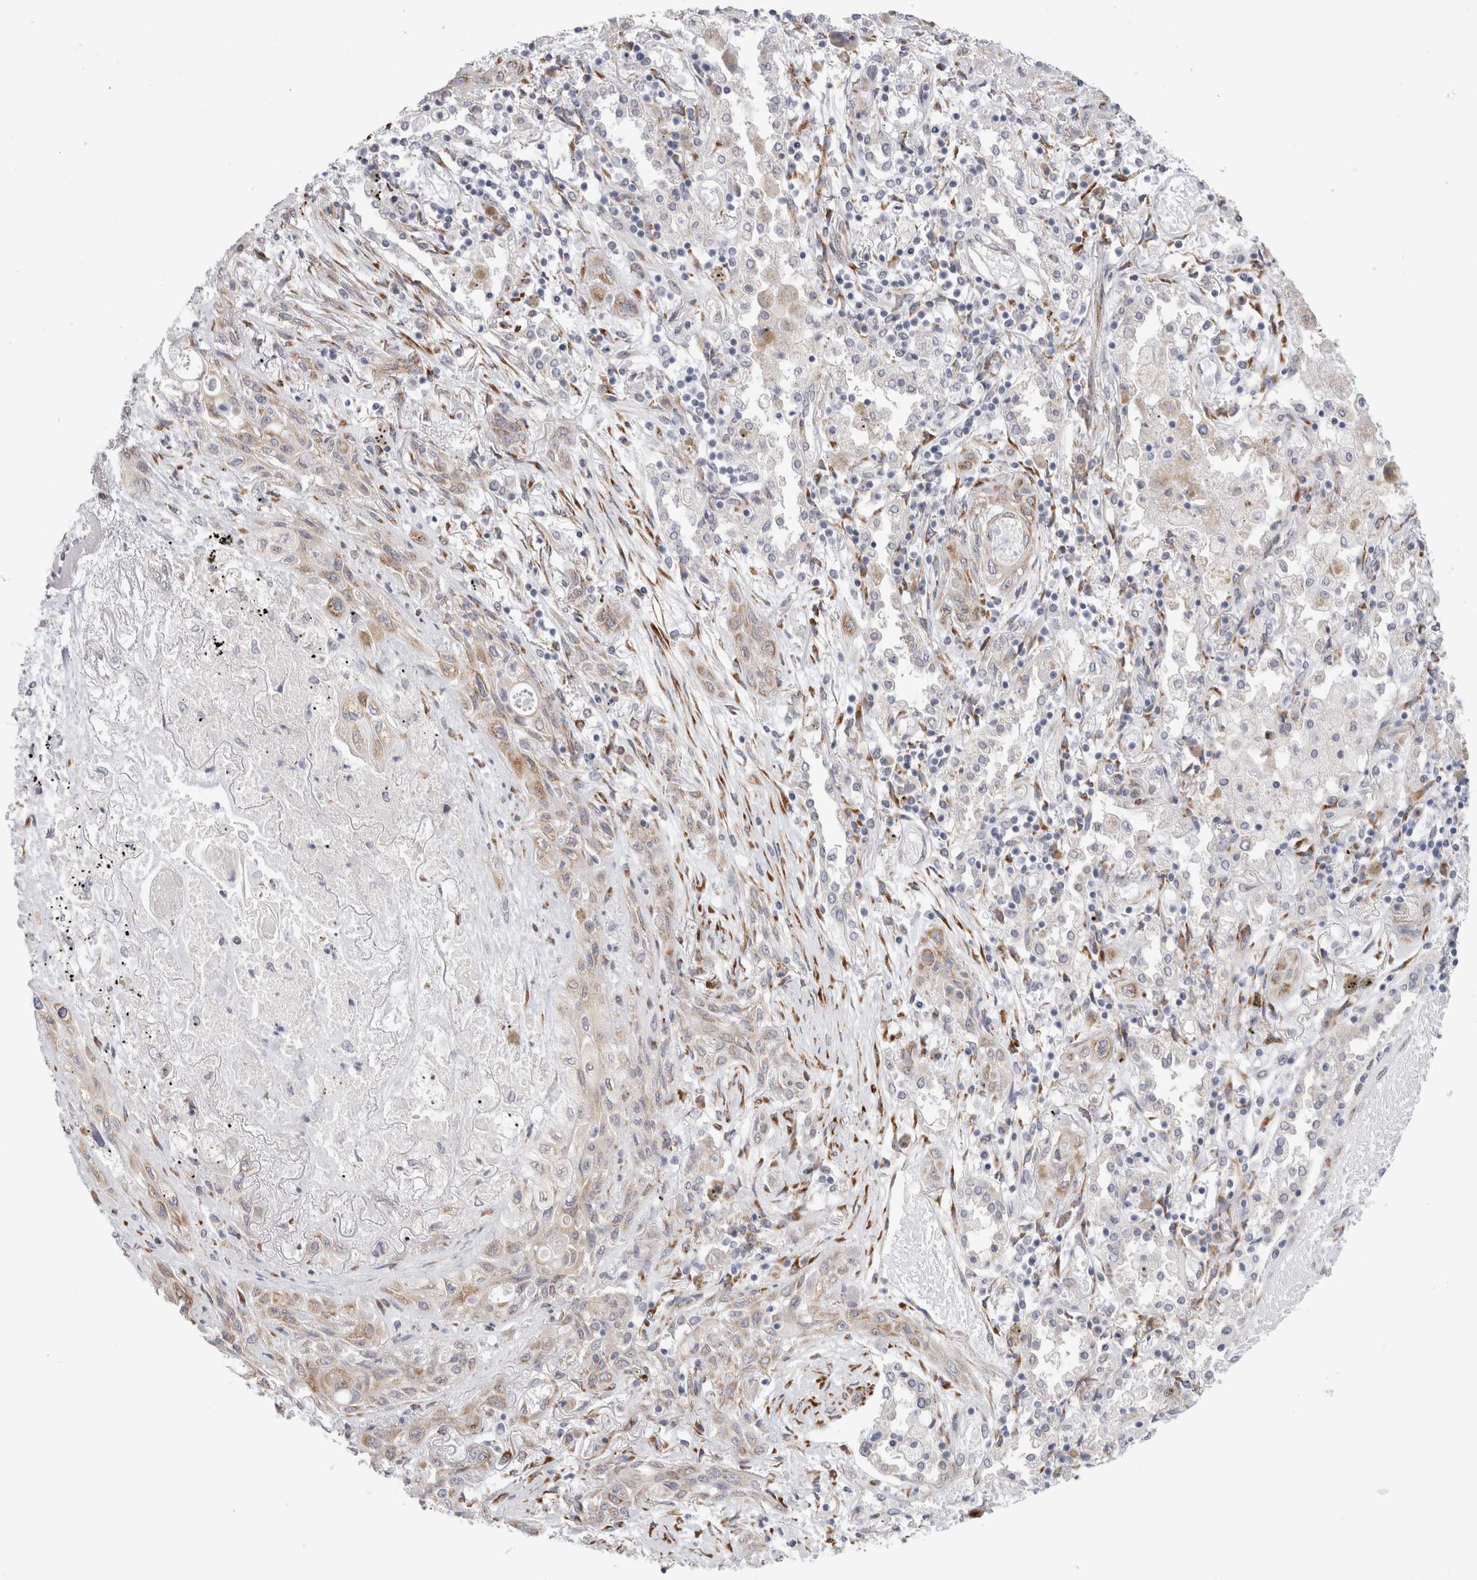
{"staining": {"intensity": "weak", "quantity": "25%-75%", "location": "cytoplasmic/membranous"}, "tissue": "lung cancer", "cell_type": "Tumor cells", "image_type": "cancer", "snomed": [{"axis": "morphology", "description": "Squamous cell carcinoma, NOS"}, {"axis": "topography", "description": "Lung"}], "caption": "Weak cytoplasmic/membranous protein staining is present in approximately 25%-75% of tumor cells in lung cancer (squamous cell carcinoma). The staining is performed using DAB (3,3'-diaminobenzidine) brown chromogen to label protein expression. The nuclei are counter-stained blue using hematoxylin.", "gene": "TRMT1L", "patient": {"sex": "female", "age": 47}}